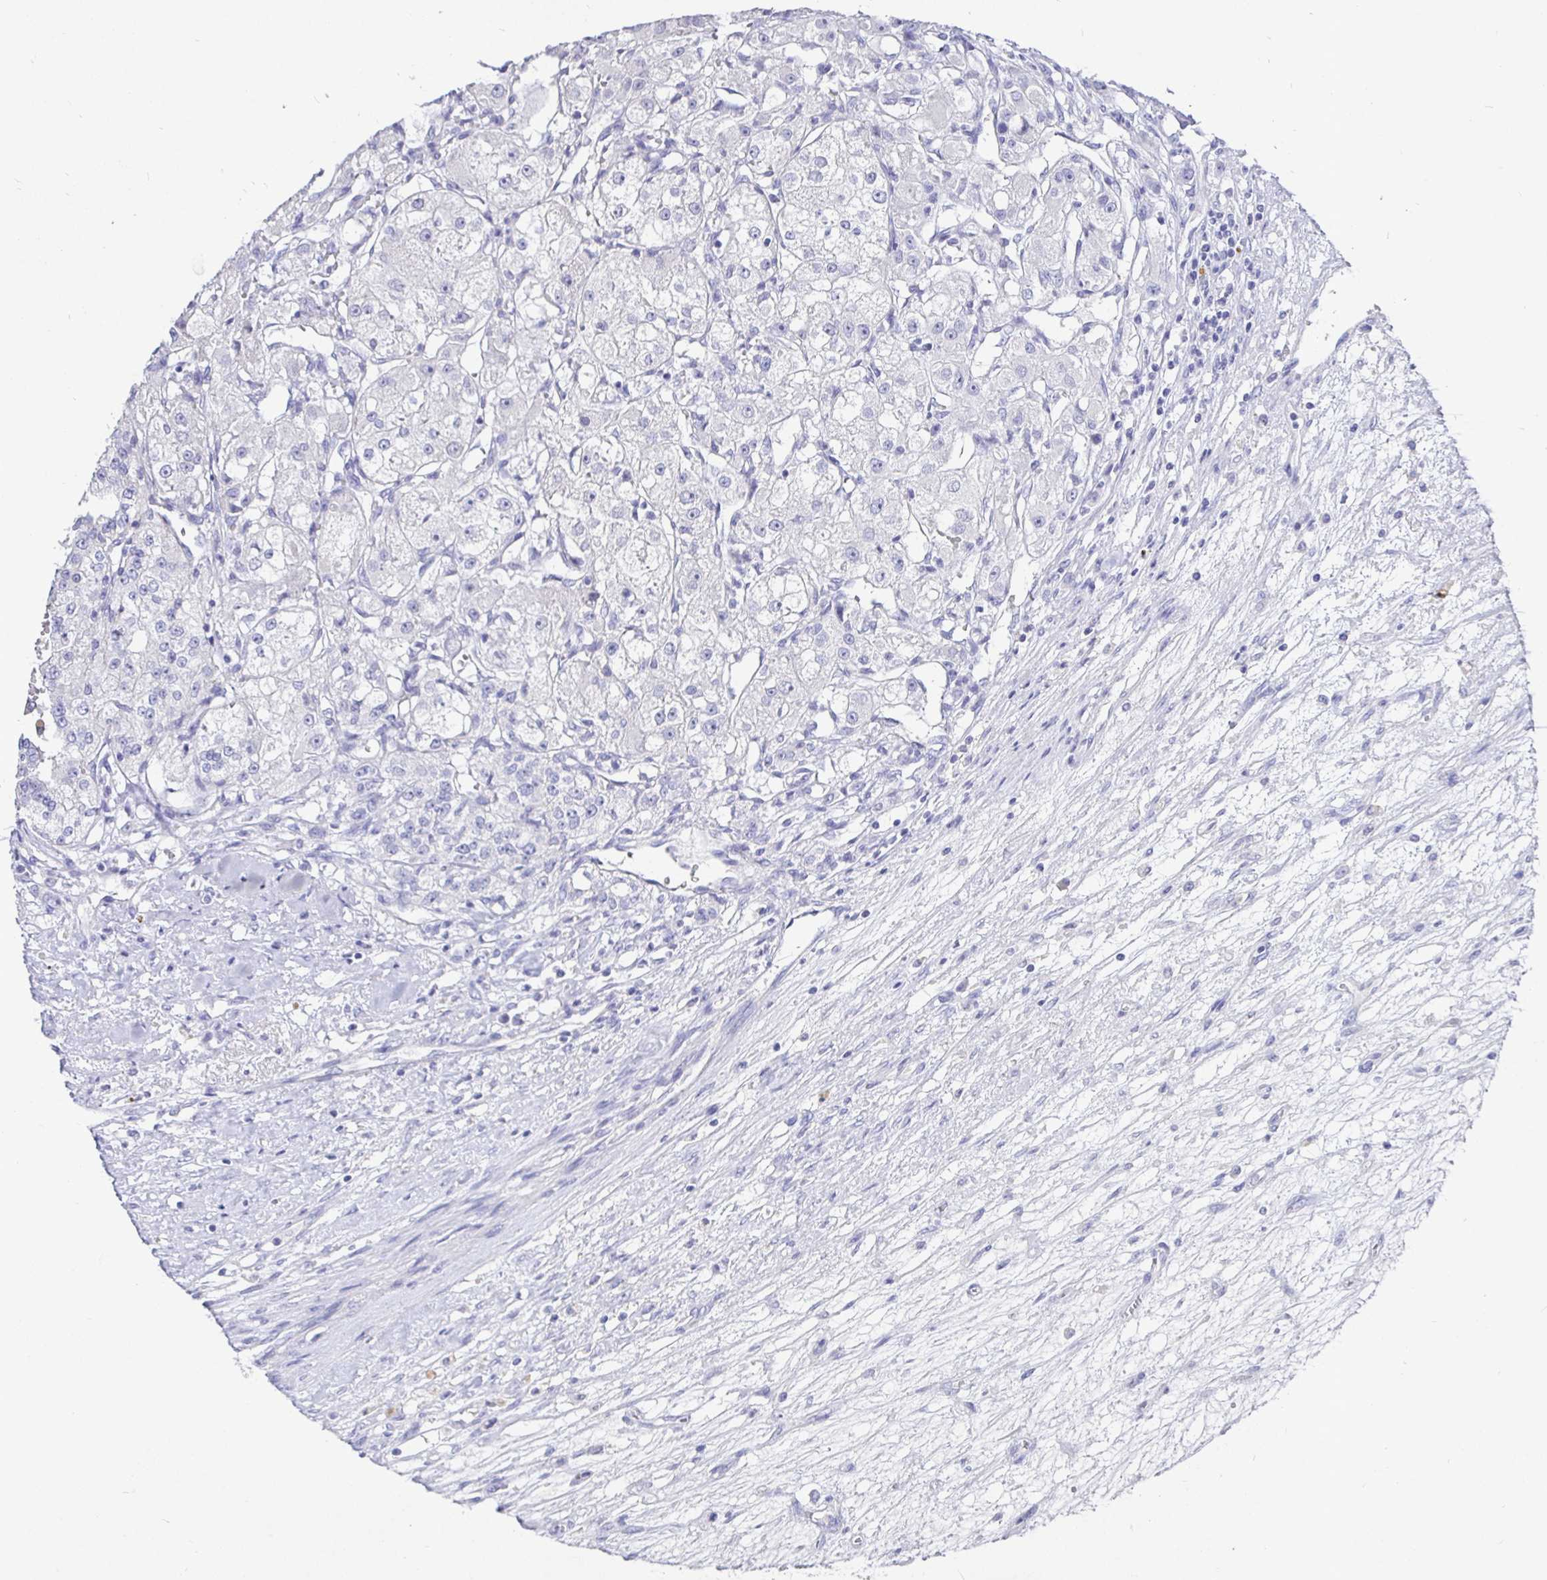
{"staining": {"intensity": "negative", "quantity": "none", "location": "none"}, "tissue": "renal cancer", "cell_type": "Tumor cells", "image_type": "cancer", "snomed": [{"axis": "morphology", "description": "Adenocarcinoma, NOS"}, {"axis": "topography", "description": "Kidney"}], "caption": "This is an immunohistochemistry histopathology image of renal adenocarcinoma. There is no staining in tumor cells.", "gene": "TPTE", "patient": {"sex": "female", "age": 63}}